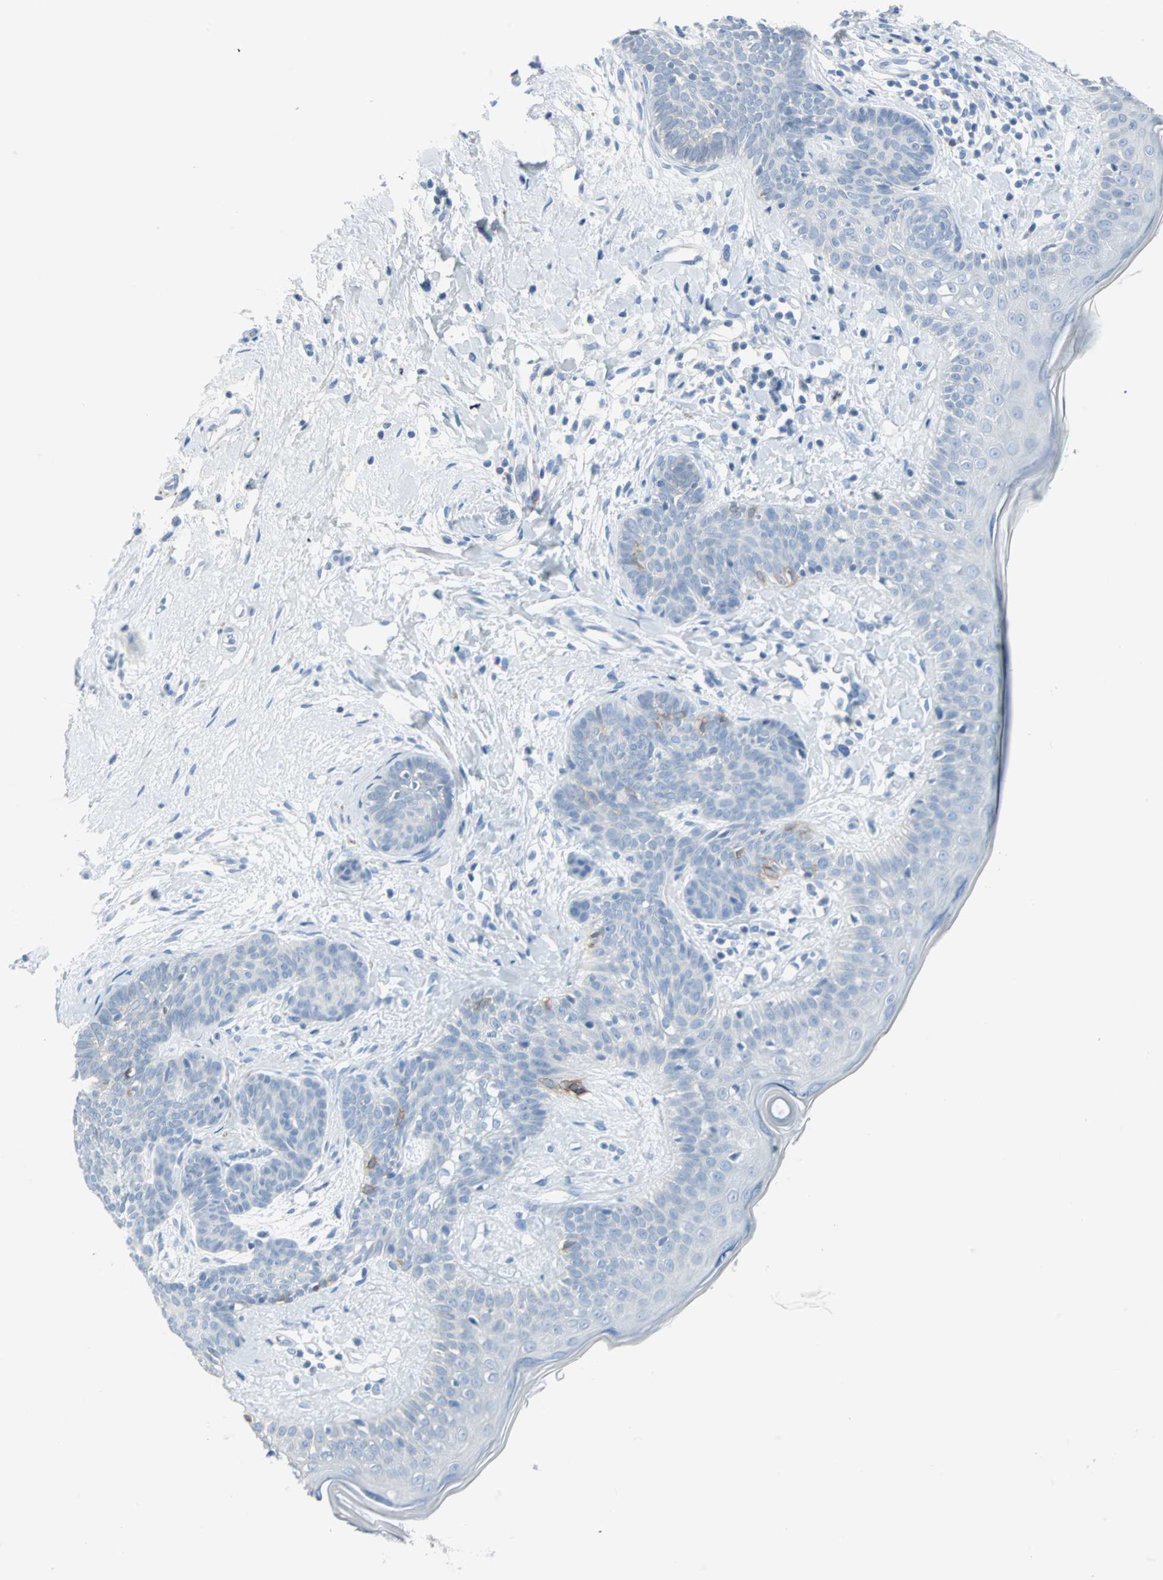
{"staining": {"intensity": "negative", "quantity": "none", "location": "none"}, "tissue": "skin cancer", "cell_type": "Tumor cells", "image_type": "cancer", "snomed": [{"axis": "morphology", "description": "Developmental malformation"}, {"axis": "morphology", "description": "Basal cell carcinoma"}, {"axis": "topography", "description": "Skin"}], "caption": "Immunohistochemical staining of skin basal cell carcinoma demonstrates no significant positivity in tumor cells. The staining is performed using DAB brown chromogen with nuclei counter-stained in using hematoxylin.", "gene": "STX1A", "patient": {"sex": "female", "age": 62}}